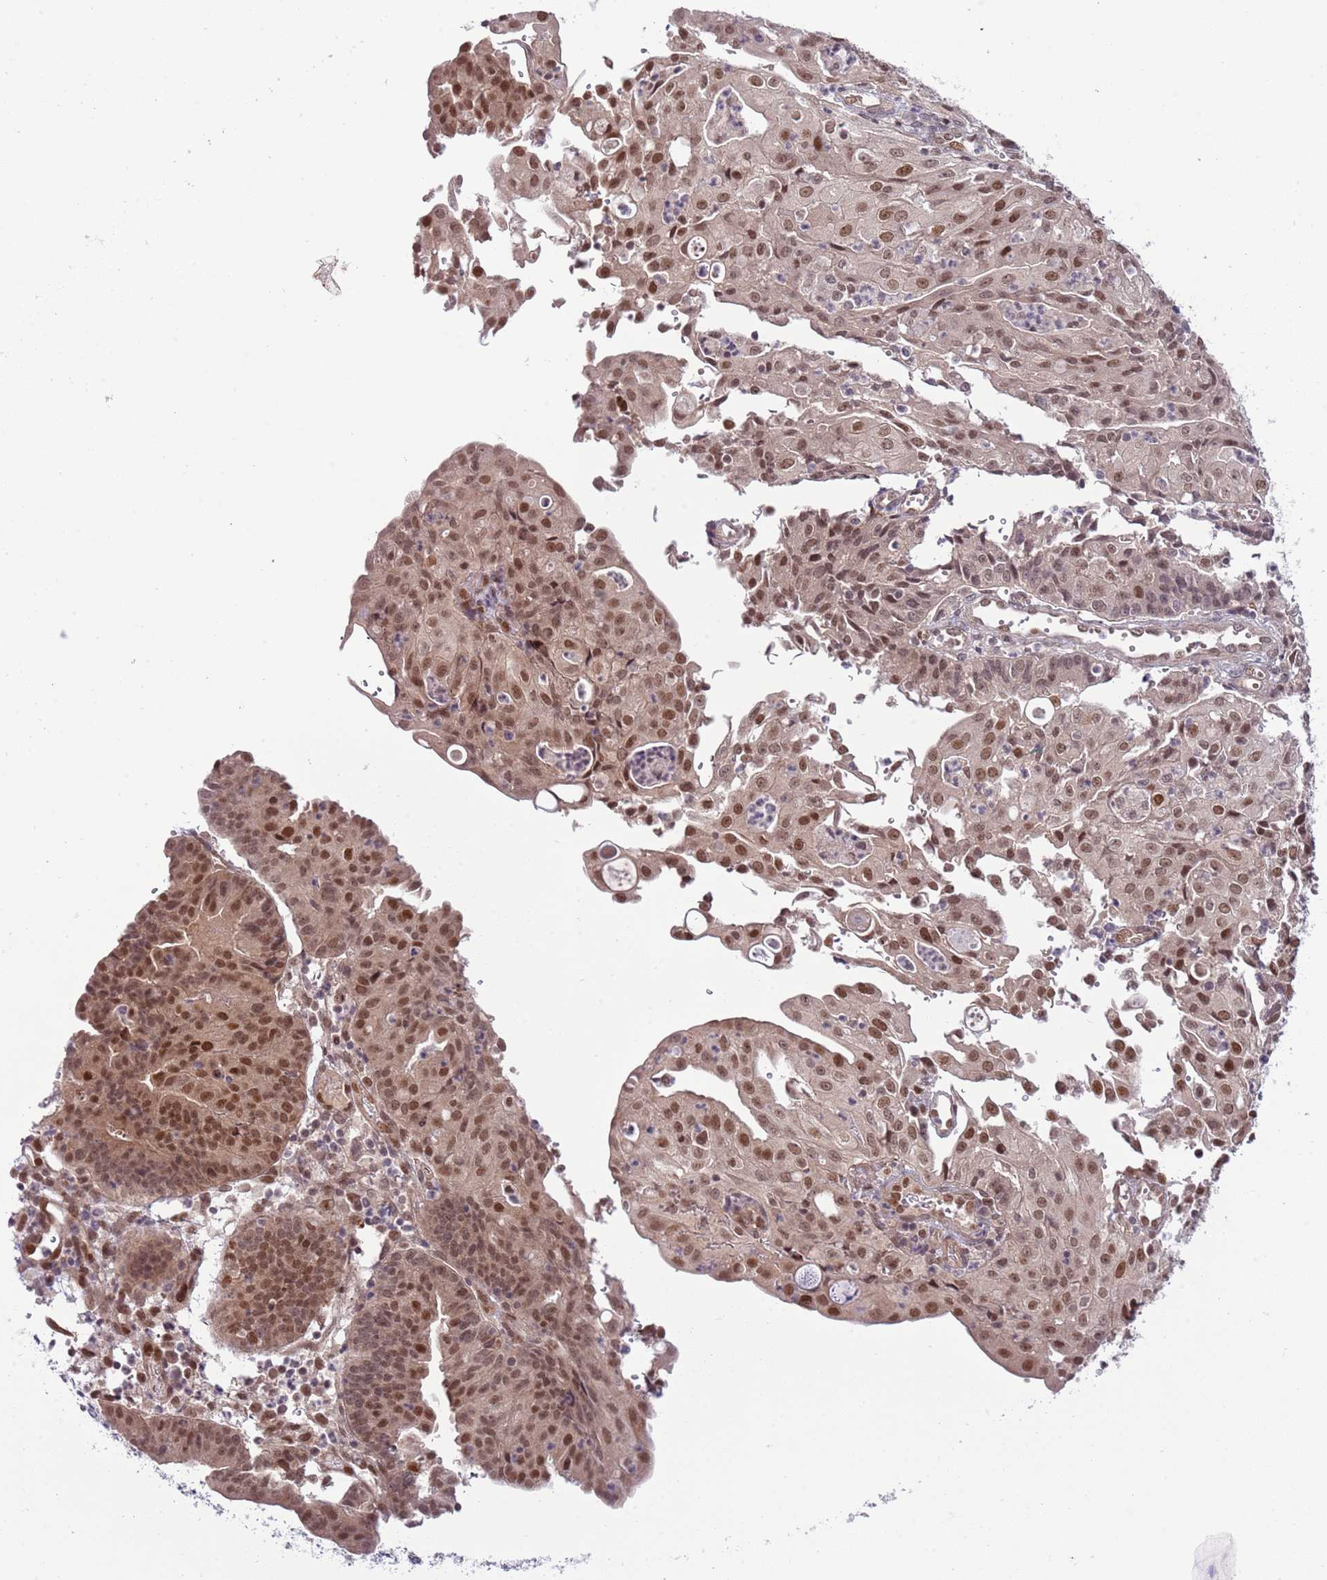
{"staining": {"intensity": "moderate", "quantity": "25%-75%", "location": "nuclear"}, "tissue": "endometrial cancer", "cell_type": "Tumor cells", "image_type": "cancer", "snomed": [{"axis": "morphology", "description": "Adenocarcinoma, NOS"}, {"axis": "topography", "description": "Endometrium"}], "caption": "Human endometrial cancer stained for a protein (brown) exhibits moderate nuclear positive expression in approximately 25%-75% of tumor cells.", "gene": "CHD1", "patient": {"sex": "female", "age": 56}}